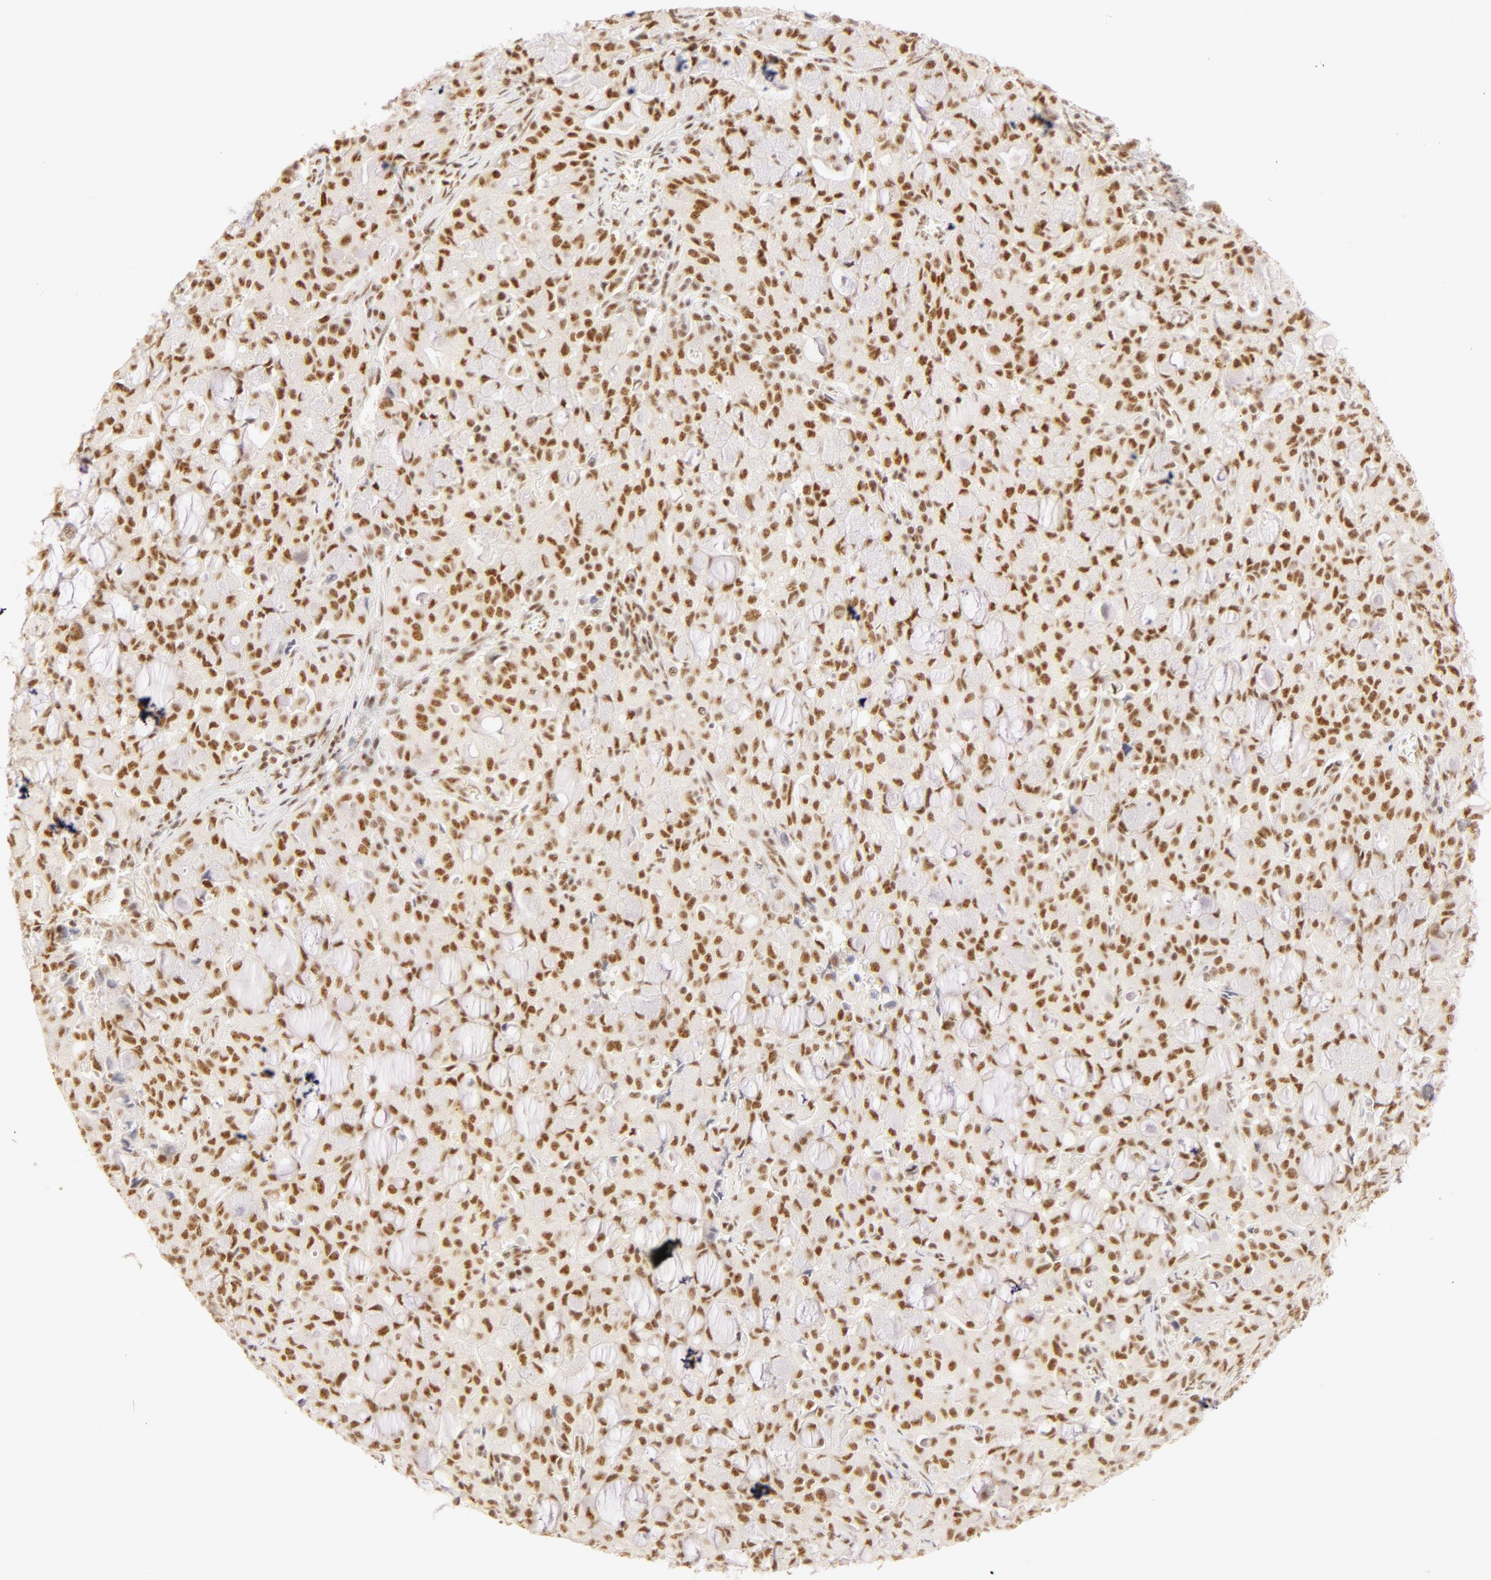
{"staining": {"intensity": "moderate", "quantity": ">75%", "location": "nuclear"}, "tissue": "lung cancer", "cell_type": "Tumor cells", "image_type": "cancer", "snomed": [{"axis": "morphology", "description": "Adenocarcinoma, NOS"}, {"axis": "topography", "description": "Lung"}], "caption": "Moderate nuclear expression is identified in approximately >75% of tumor cells in adenocarcinoma (lung).", "gene": "RBM39", "patient": {"sex": "female", "age": 44}}